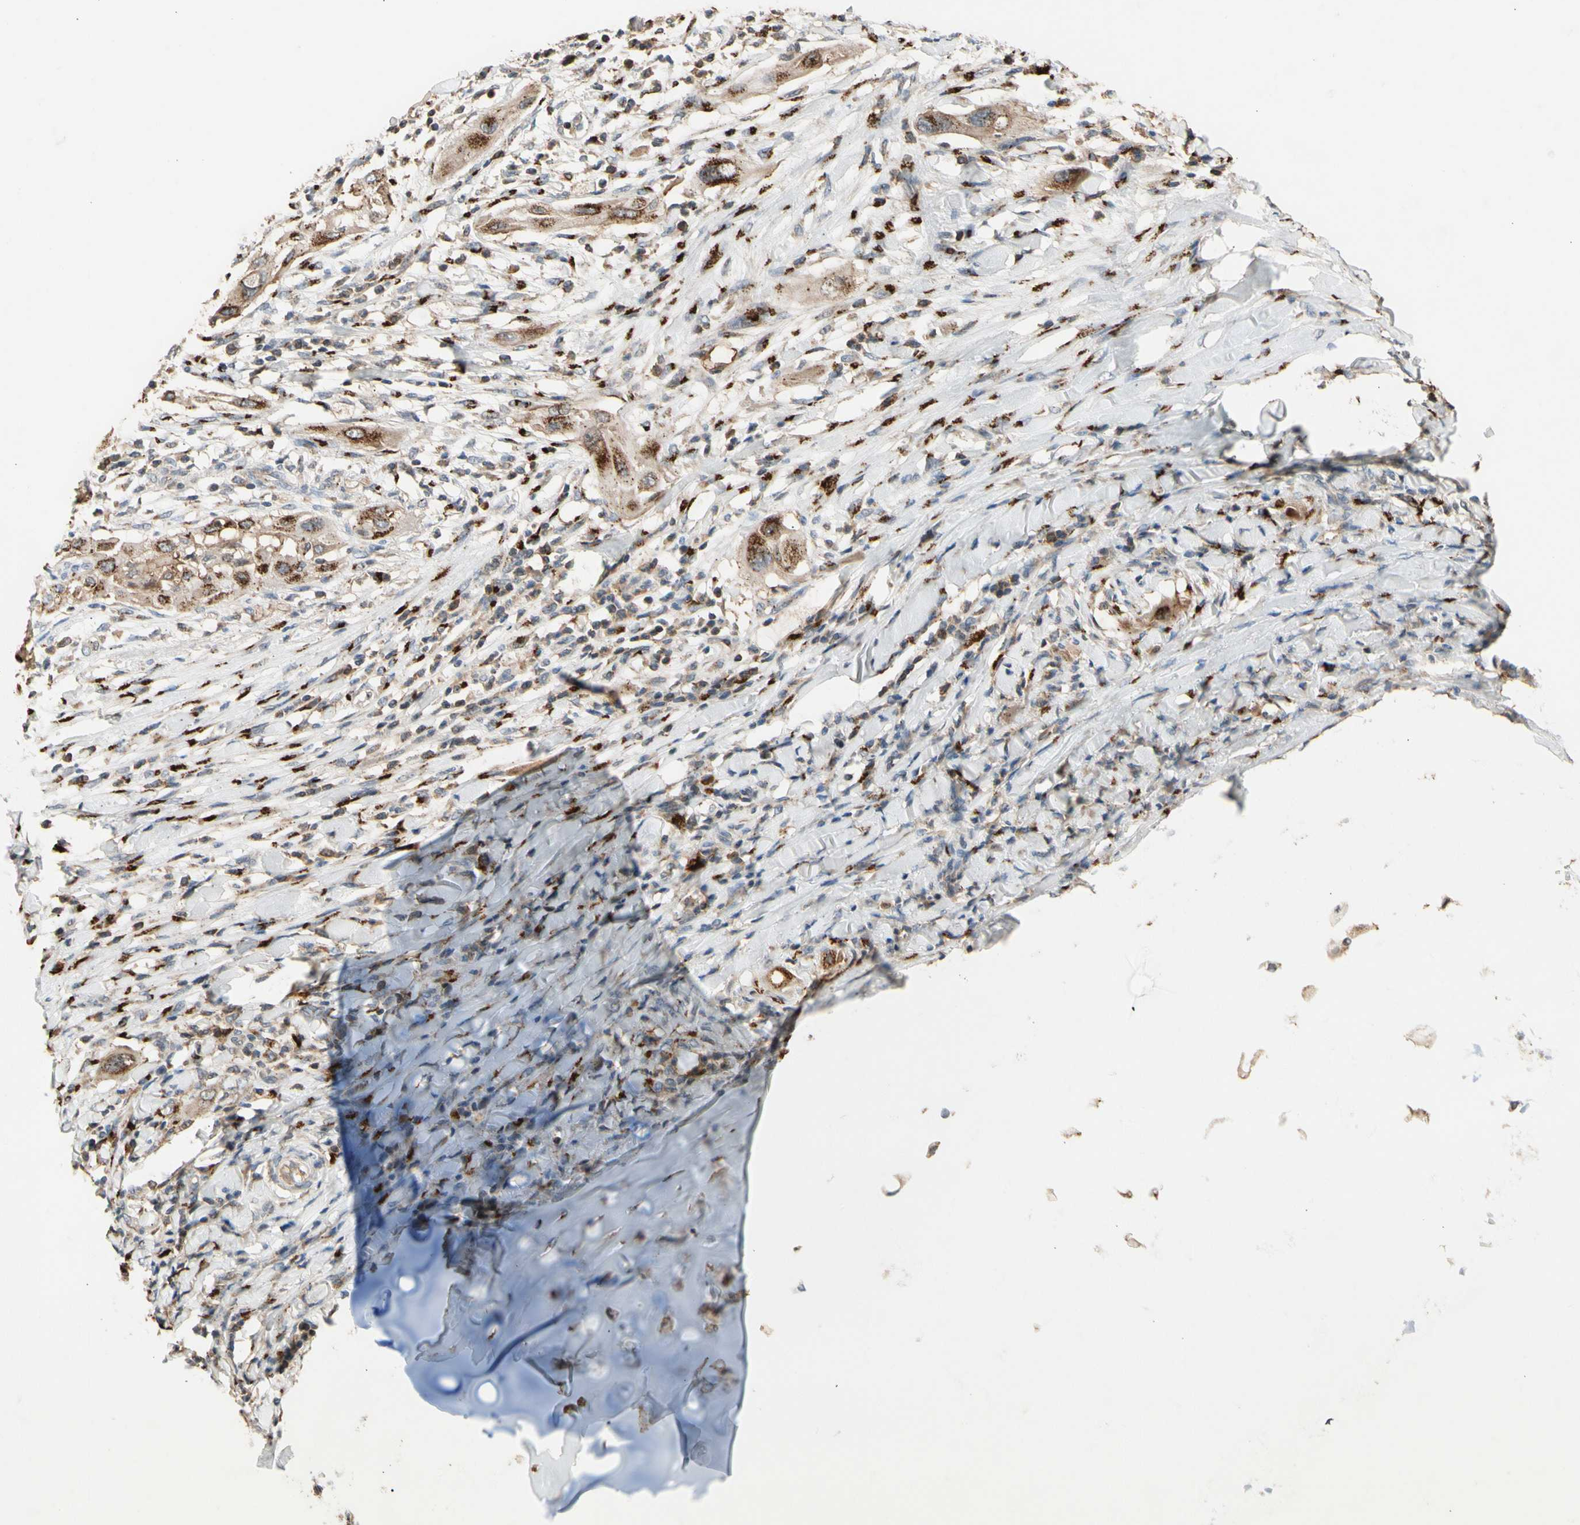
{"staining": {"intensity": "moderate", "quantity": ">75%", "location": "cytoplasmic/membranous"}, "tissue": "lung cancer", "cell_type": "Tumor cells", "image_type": "cancer", "snomed": [{"axis": "morphology", "description": "Squamous cell carcinoma, NOS"}, {"axis": "topography", "description": "Lung"}], "caption": "Immunohistochemistry (IHC) (DAB) staining of squamous cell carcinoma (lung) displays moderate cytoplasmic/membranous protein expression in approximately >75% of tumor cells. Nuclei are stained in blue.", "gene": "GALNT5", "patient": {"sex": "female", "age": 47}}